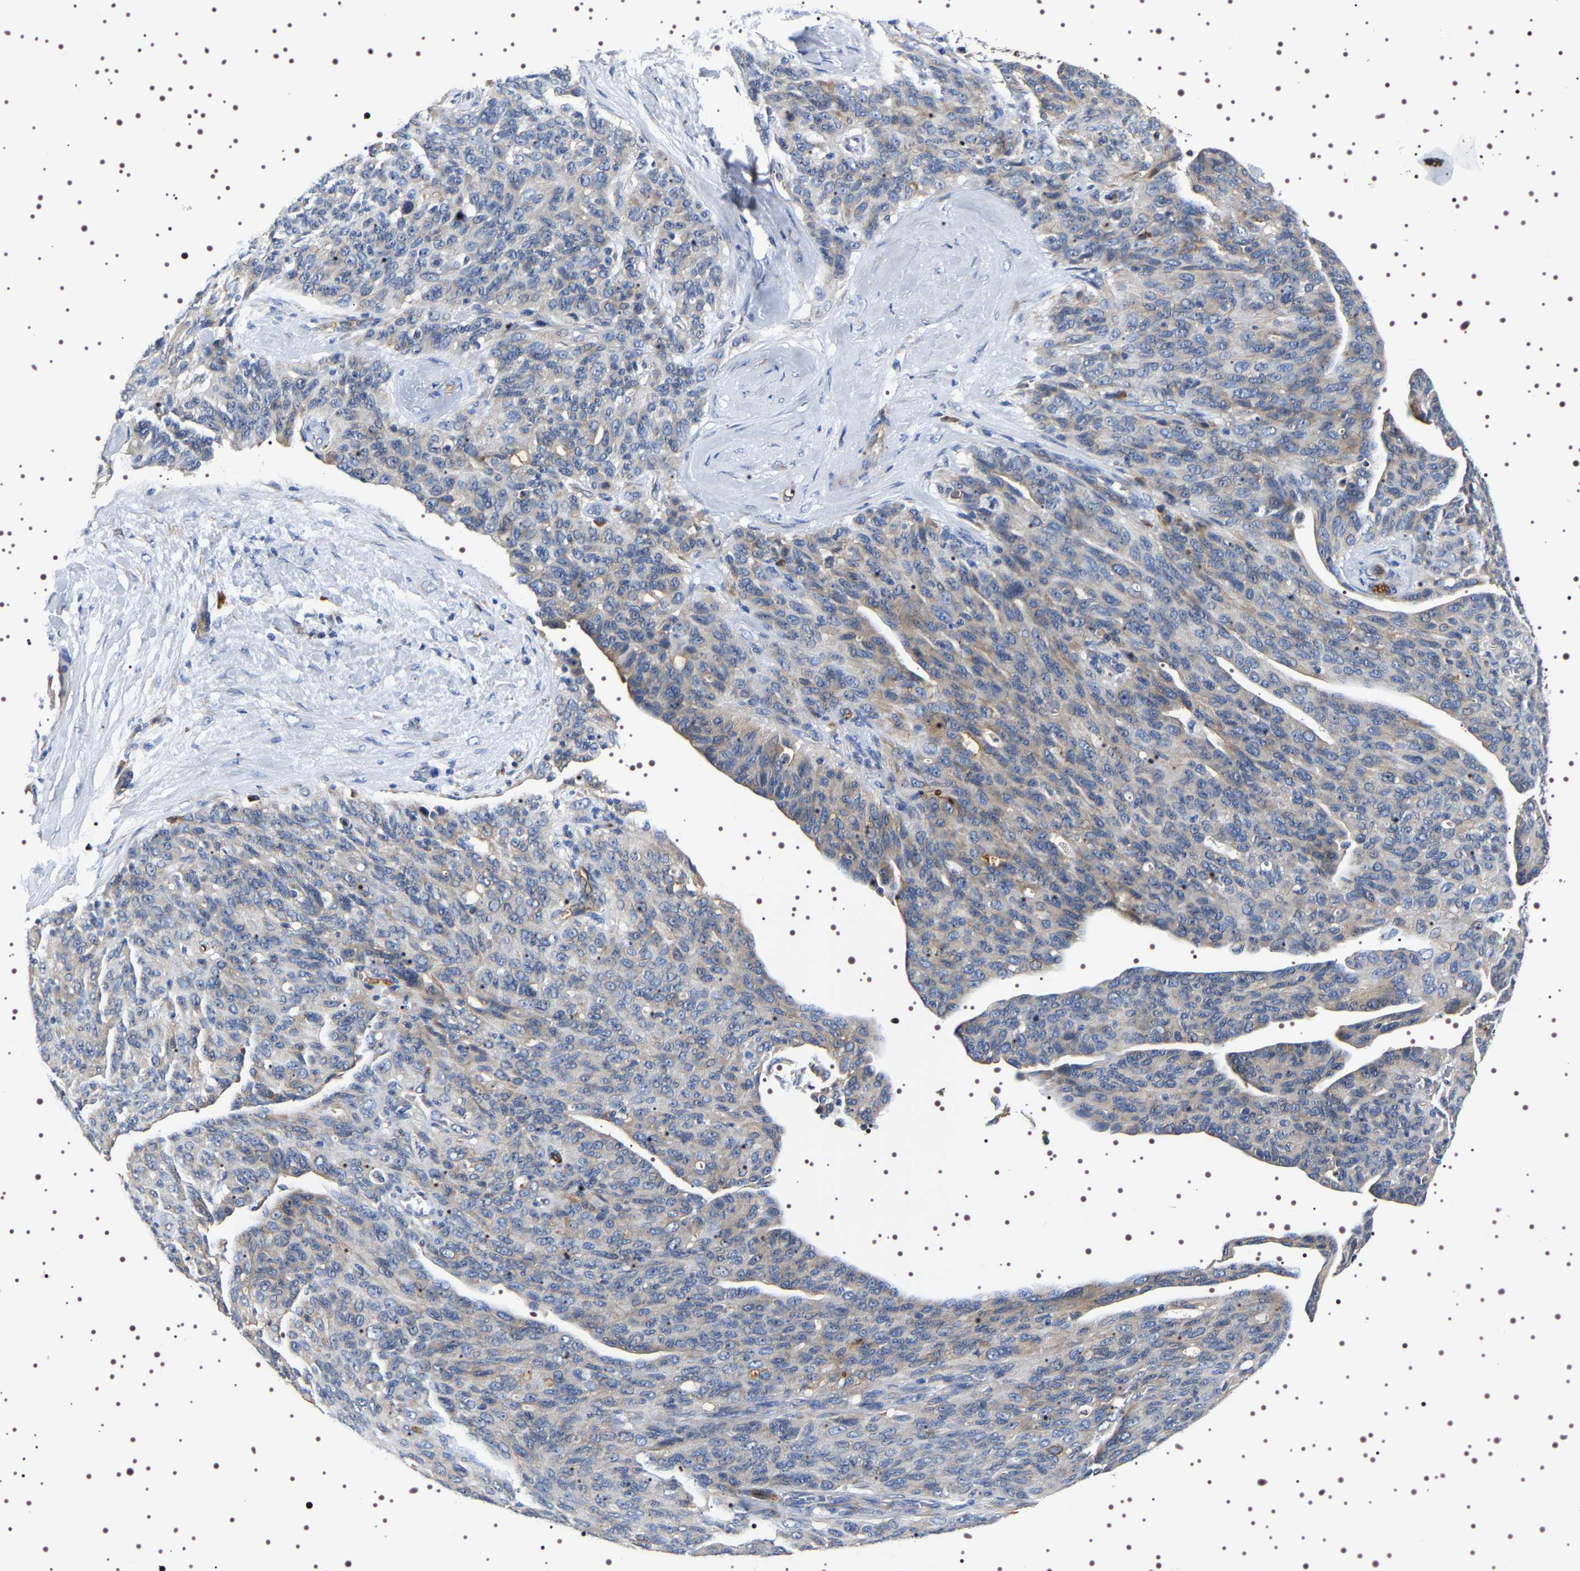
{"staining": {"intensity": "weak", "quantity": "25%-75%", "location": "cytoplasmic/membranous"}, "tissue": "ovarian cancer", "cell_type": "Tumor cells", "image_type": "cancer", "snomed": [{"axis": "morphology", "description": "Carcinoma, endometroid"}, {"axis": "topography", "description": "Ovary"}], "caption": "Ovarian endometroid carcinoma stained for a protein demonstrates weak cytoplasmic/membranous positivity in tumor cells.", "gene": "ALPL", "patient": {"sex": "female", "age": 60}}